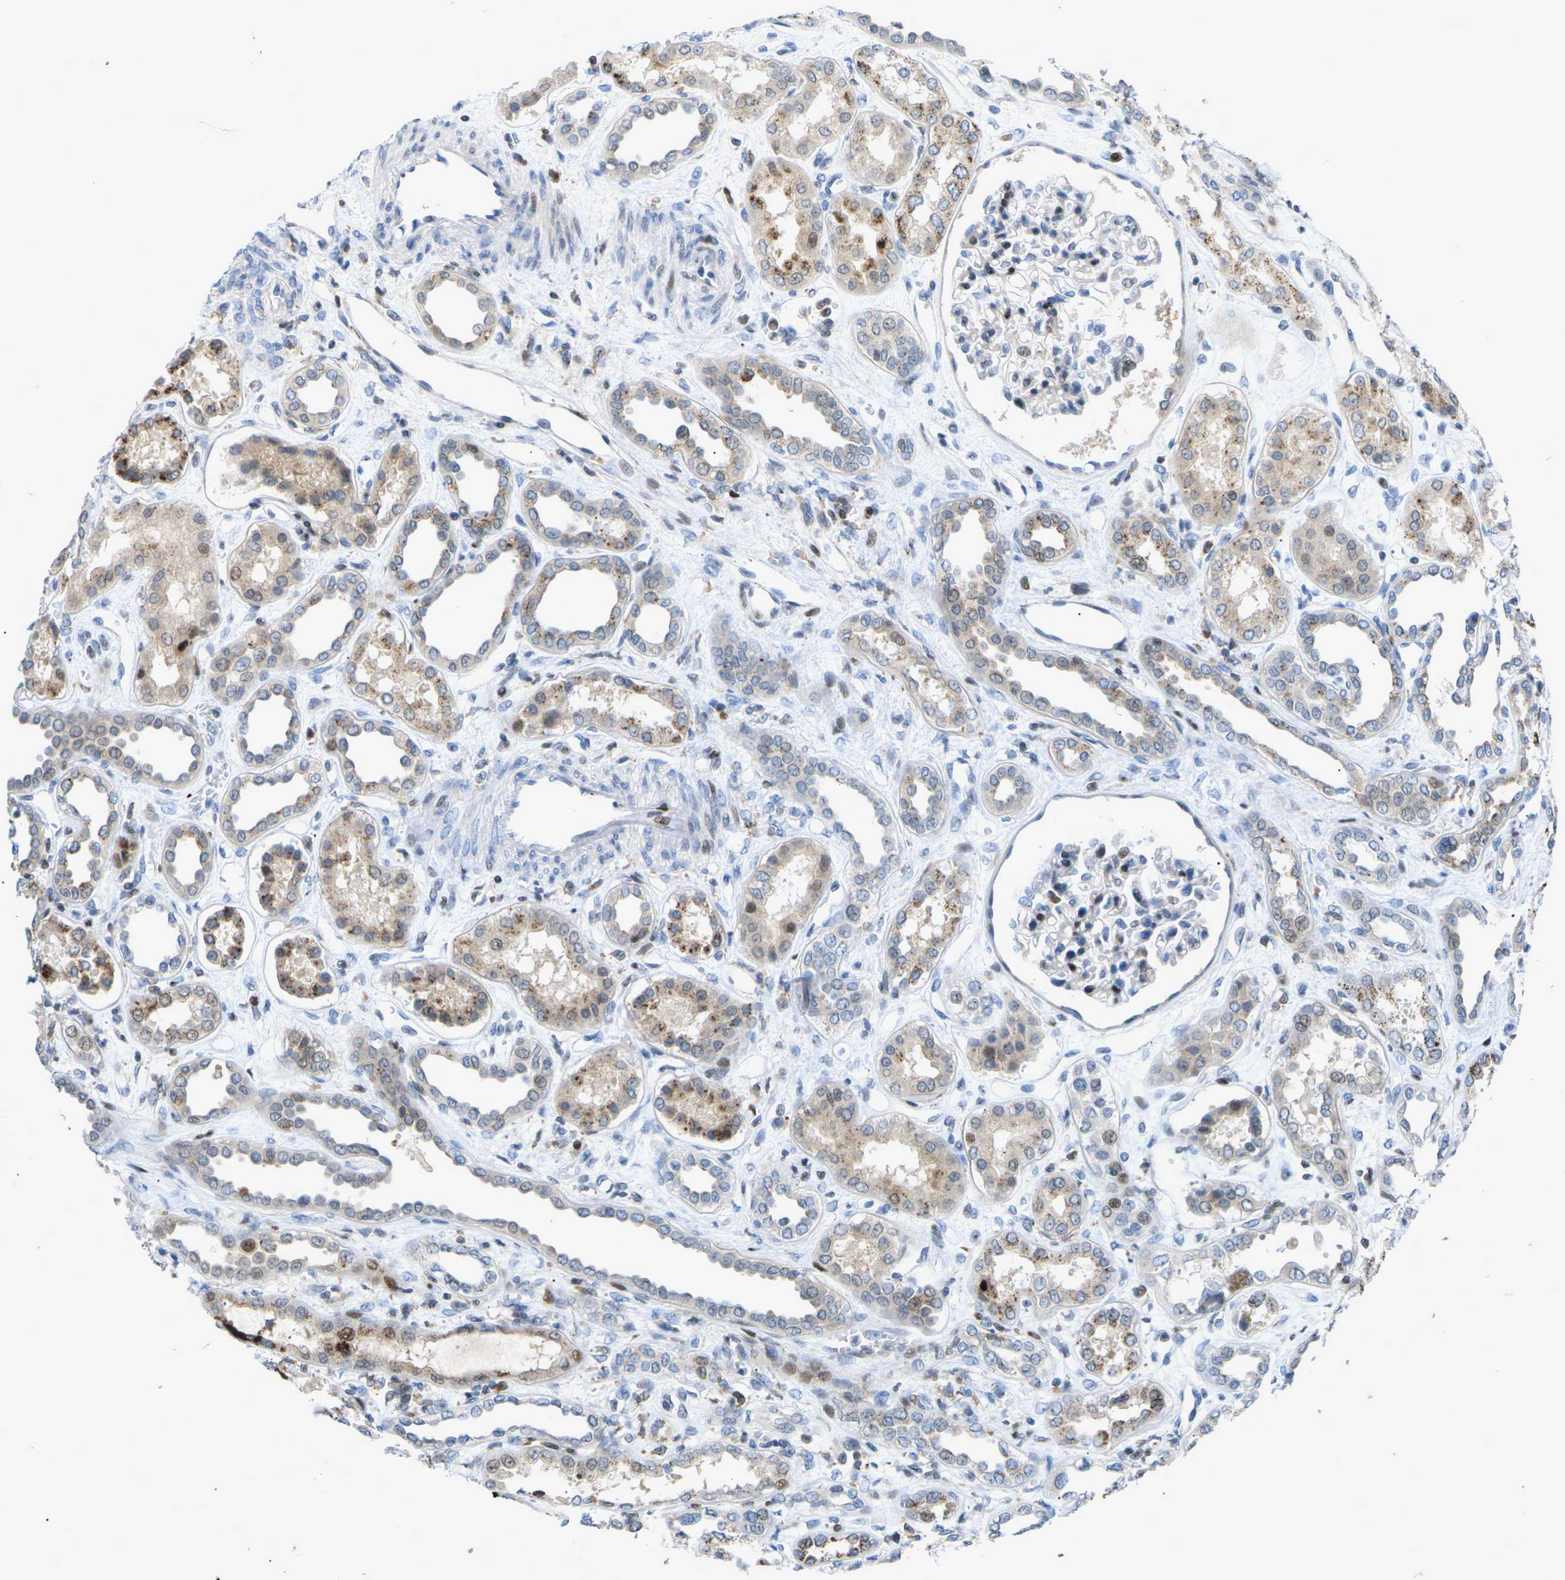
{"staining": {"intensity": "moderate", "quantity": "<25%", "location": "nuclear"}, "tissue": "kidney", "cell_type": "Cells in glomeruli", "image_type": "normal", "snomed": [{"axis": "morphology", "description": "Normal tissue, NOS"}, {"axis": "topography", "description": "Kidney"}], "caption": "Immunohistochemistry staining of normal kidney, which reveals low levels of moderate nuclear expression in about <25% of cells in glomeruli indicating moderate nuclear protein positivity. The staining was performed using DAB (brown) for protein detection and nuclei were counterstained in hematoxylin (blue).", "gene": "RPS6KA3", "patient": {"sex": "male", "age": 59}}